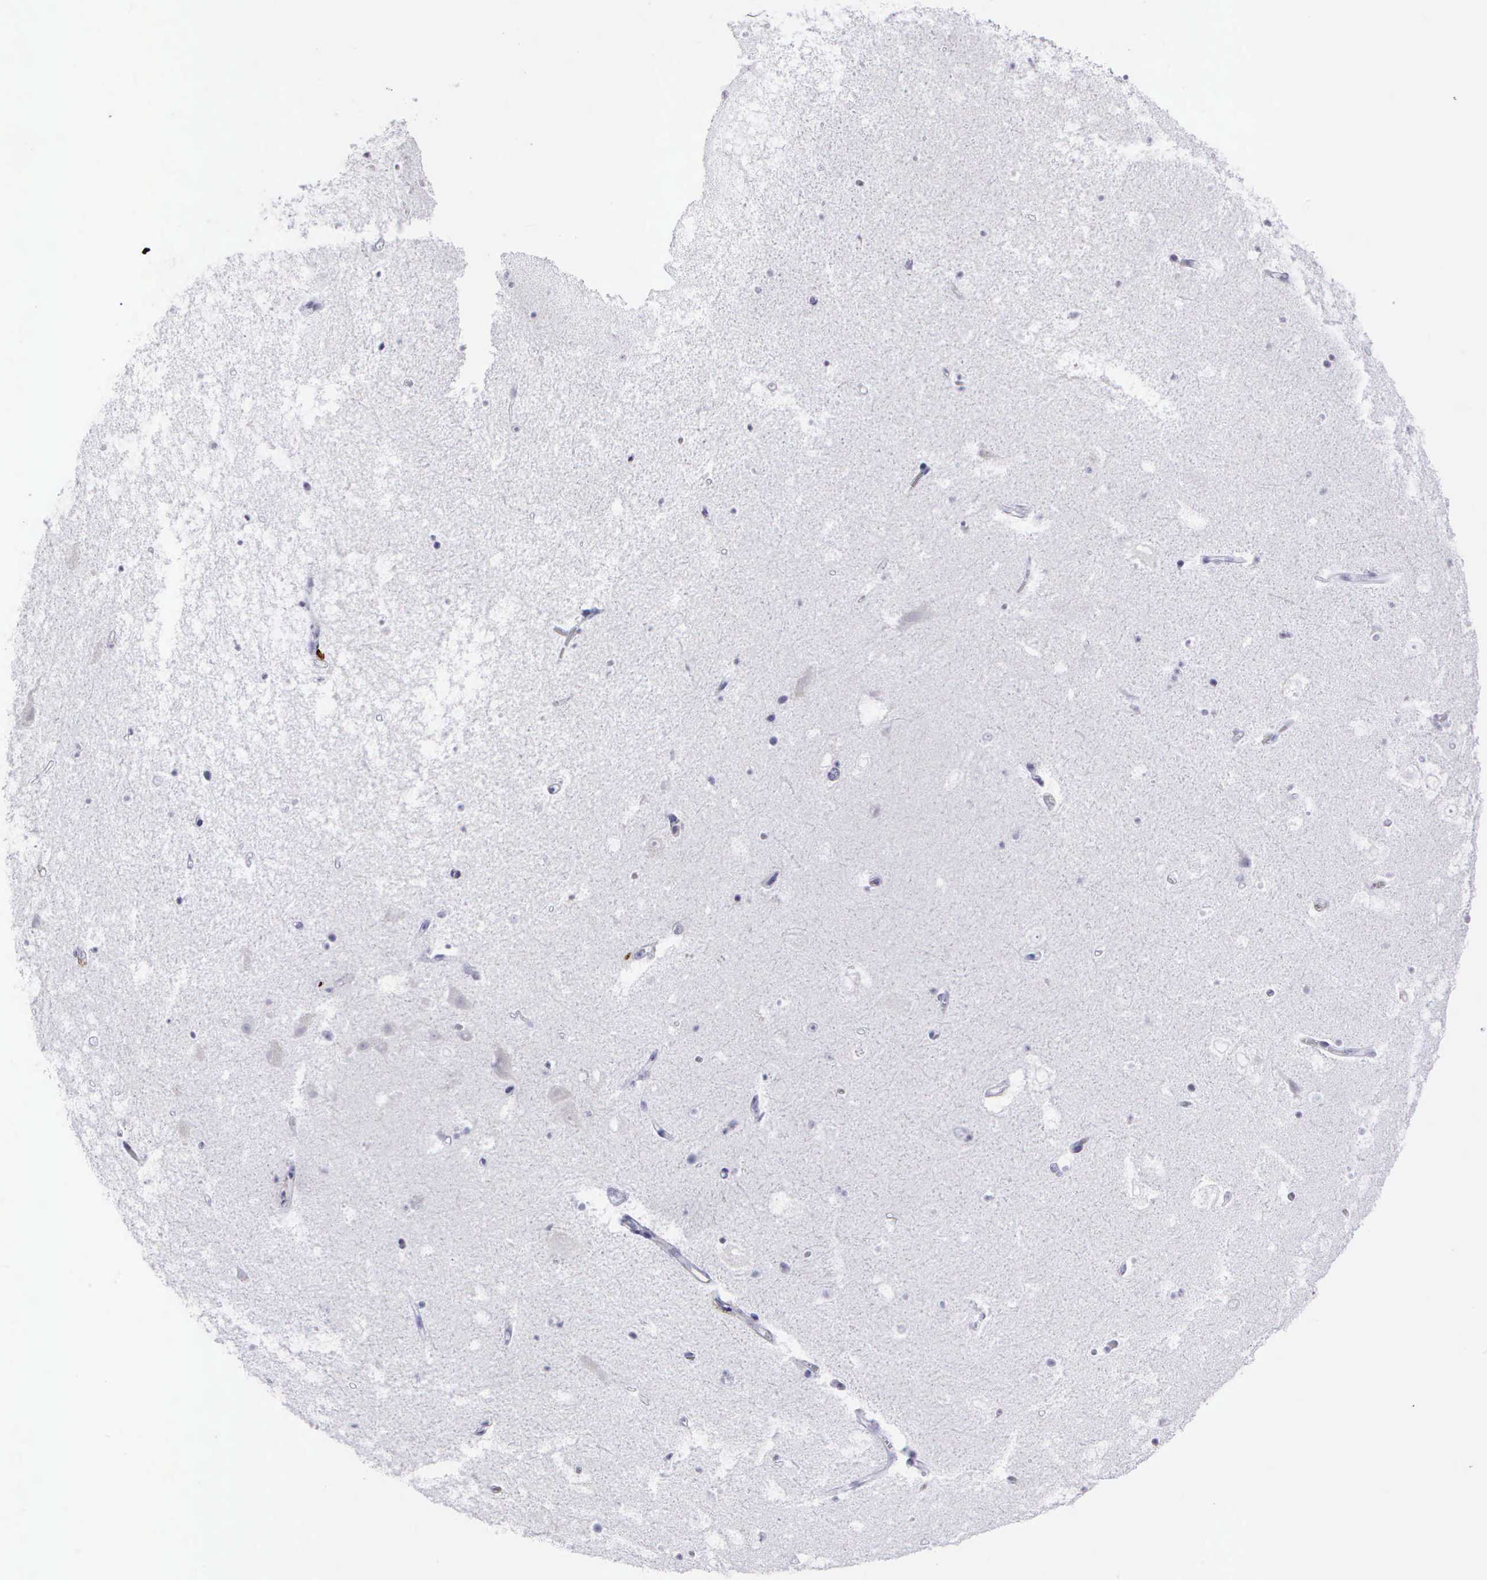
{"staining": {"intensity": "negative", "quantity": "none", "location": "none"}, "tissue": "hippocampus", "cell_type": "Glial cells", "image_type": "normal", "snomed": [{"axis": "morphology", "description": "Normal tissue, NOS"}, {"axis": "topography", "description": "Hippocampus"}], "caption": "Immunohistochemistry micrograph of unremarkable hippocampus stained for a protein (brown), which displays no staining in glial cells.", "gene": "CD8A", "patient": {"sex": "male", "age": 45}}